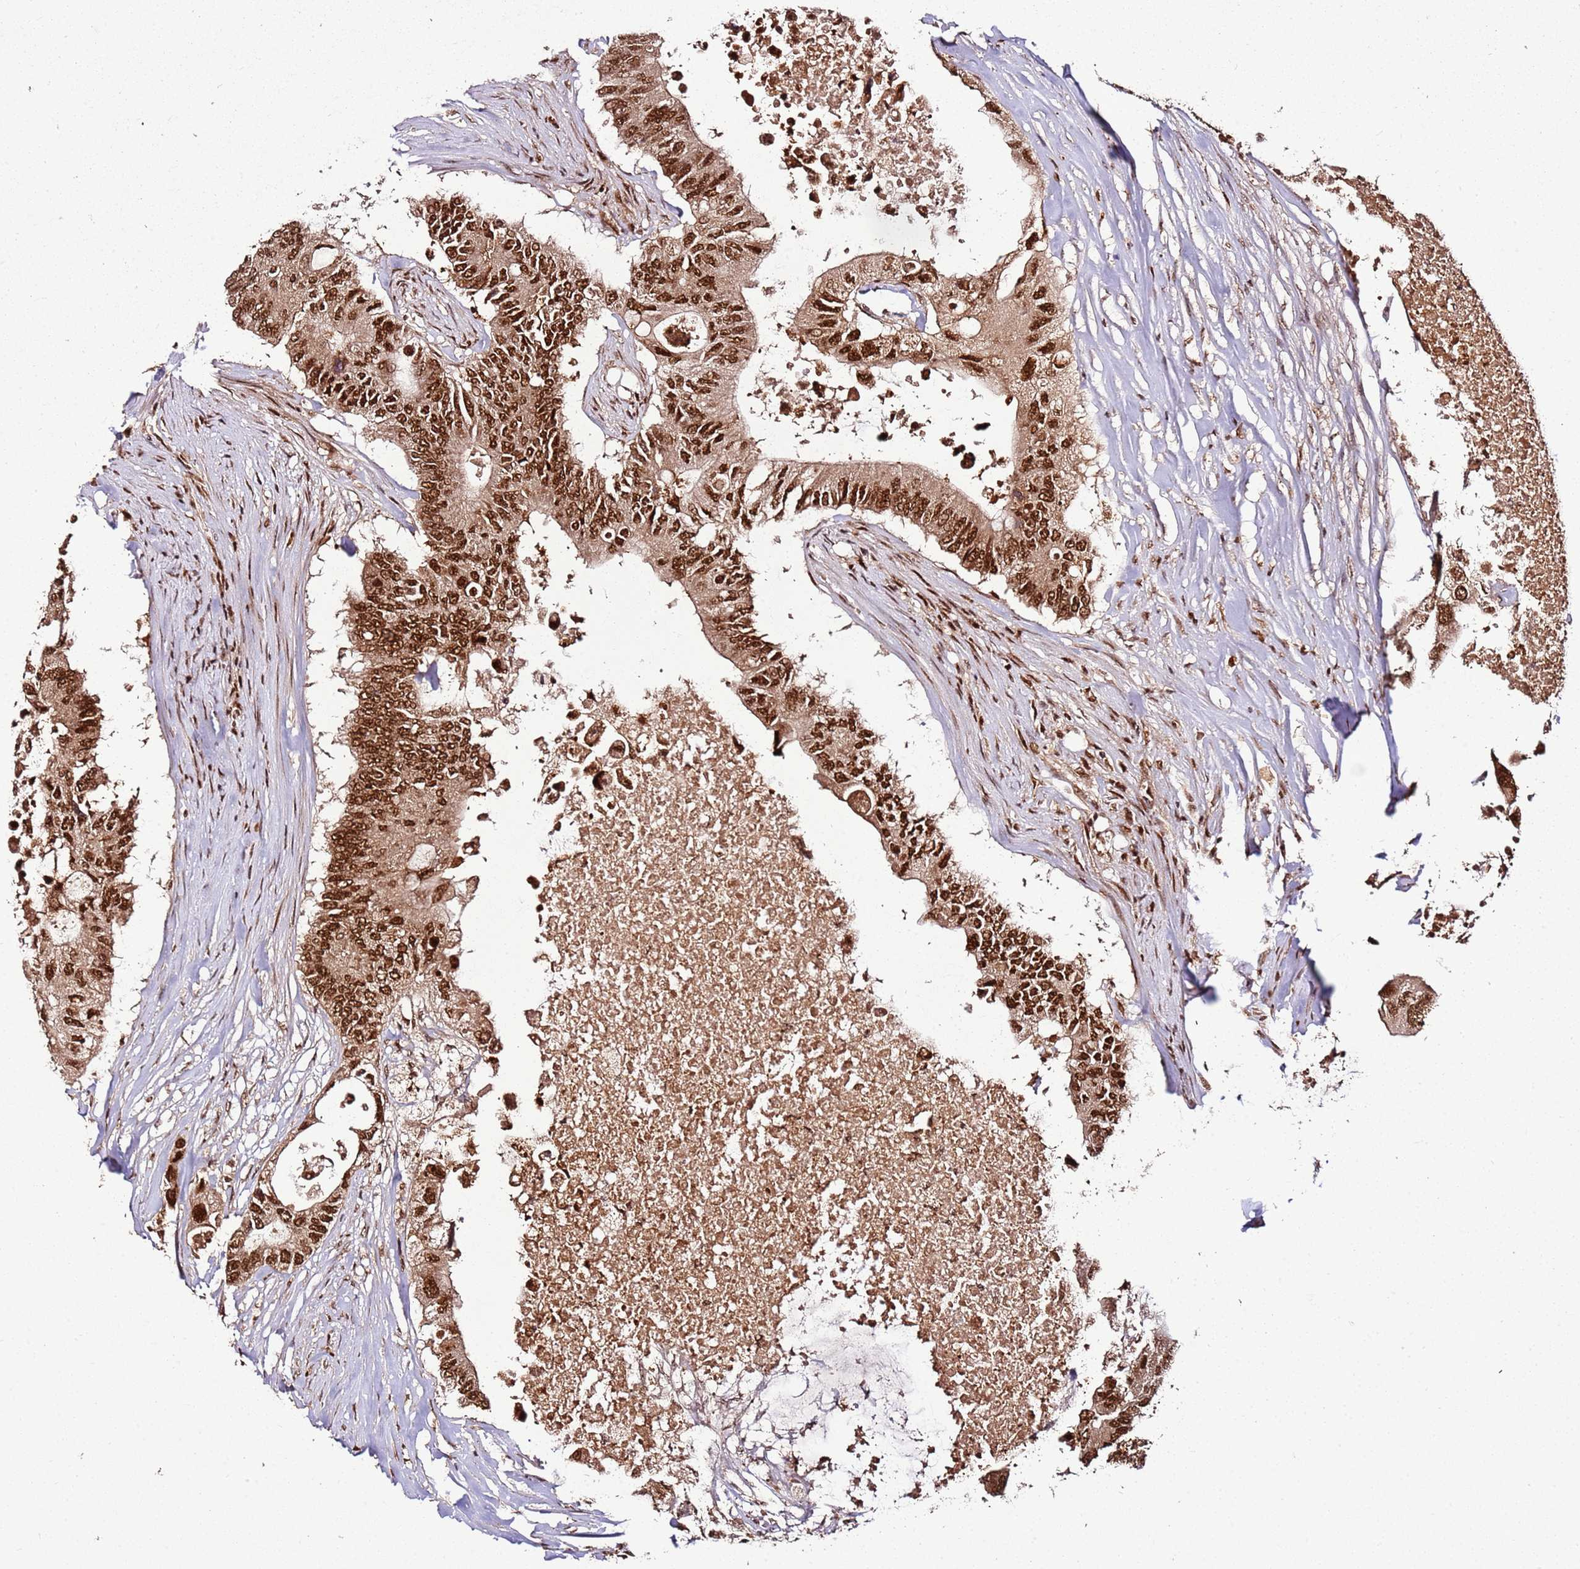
{"staining": {"intensity": "strong", "quantity": ">75%", "location": "nuclear"}, "tissue": "colorectal cancer", "cell_type": "Tumor cells", "image_type": "cancer", "snomed": [{"axis": "morphology", "description": "Adenocarcinoma, NOS"}, {"axis": "topography", "description": "Colon"}], "caption": "A brown stain labels strong nuclear positivity of a protein in human colorectal cancer (adenocarcinoma) tumor cells.", "gene": "XRN2", "patient": {"sex": "male", "age": 71}}